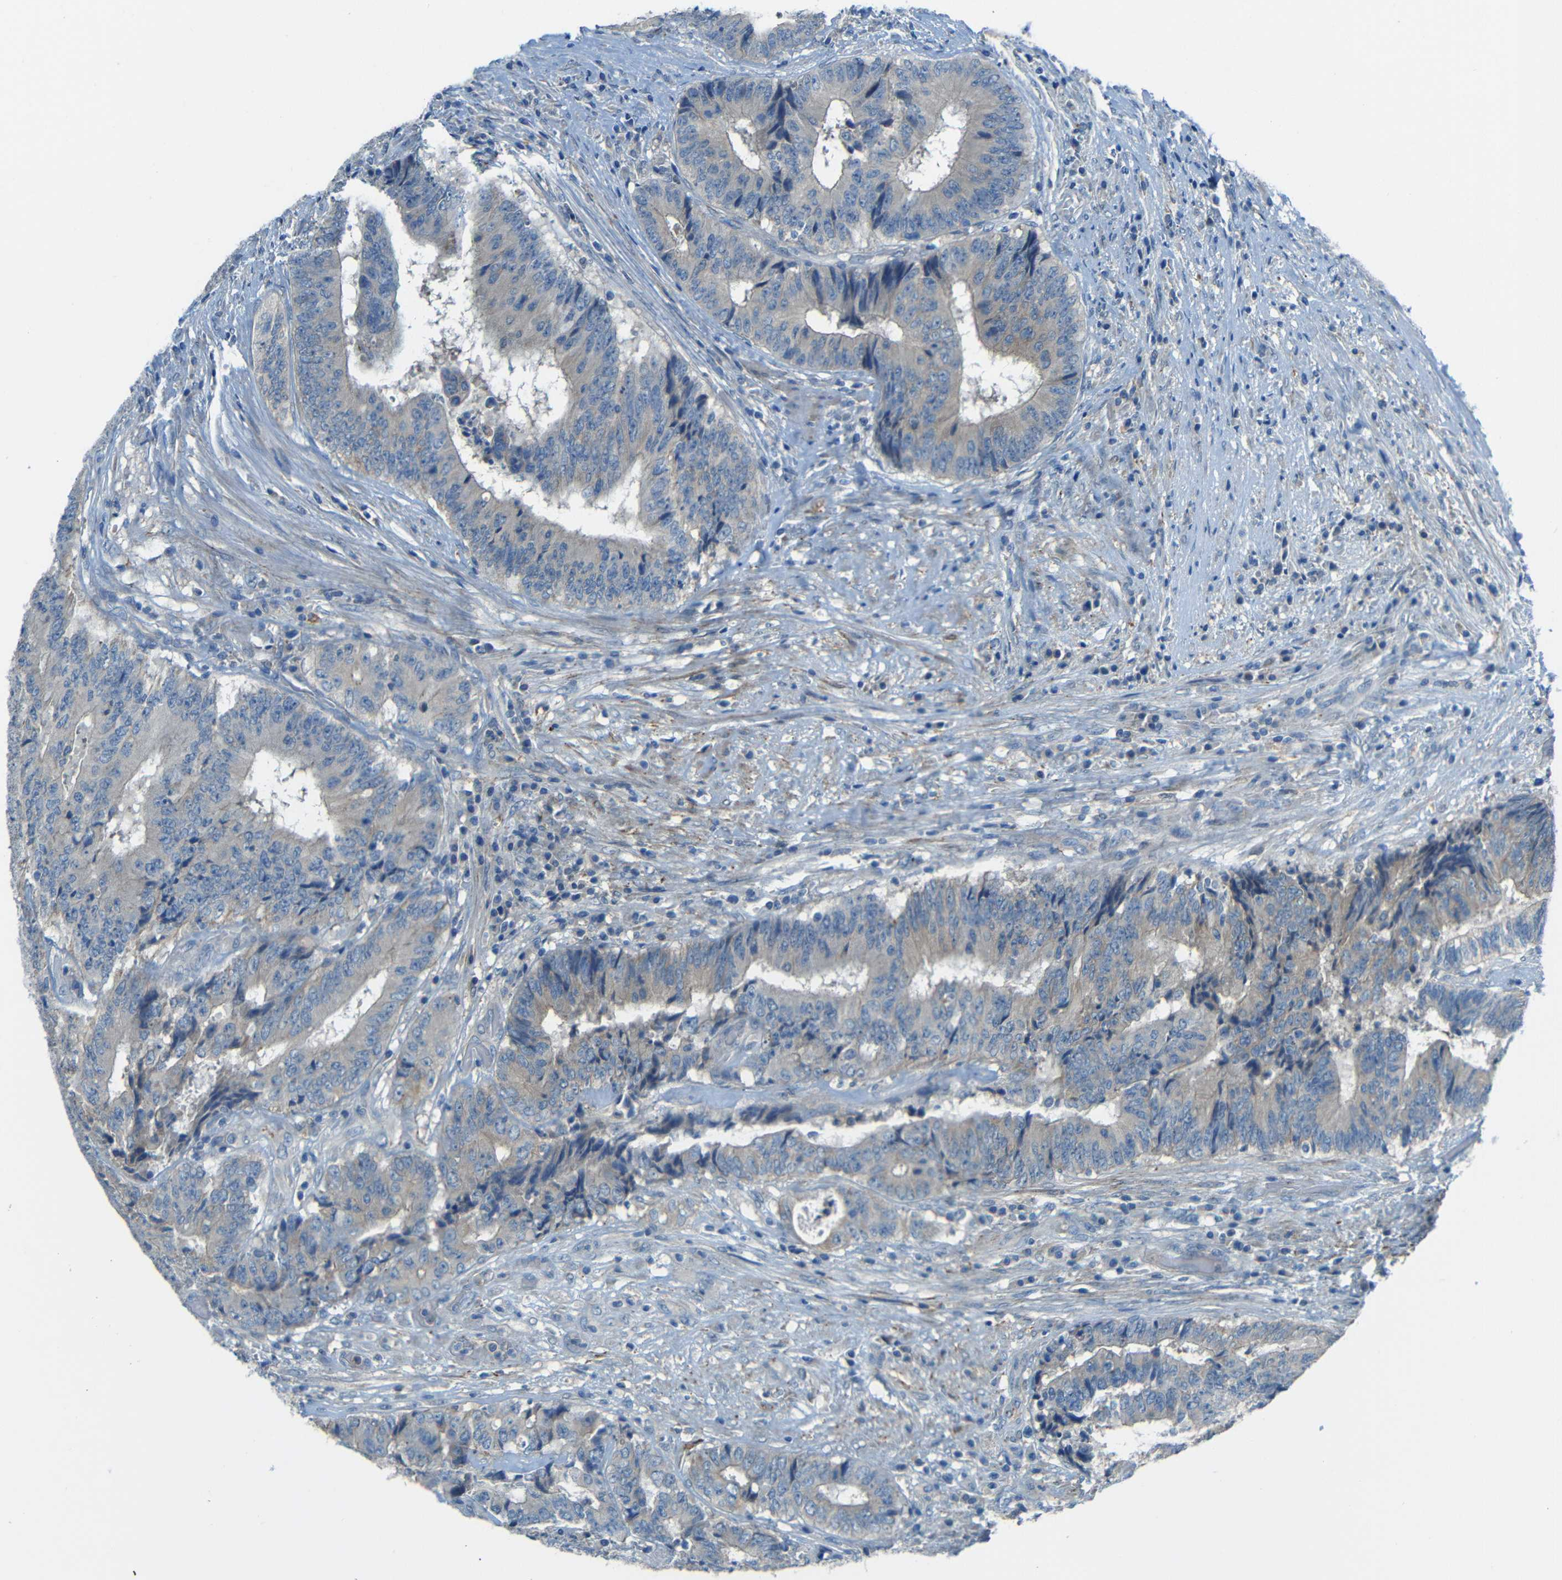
{"staining": {"intensity": "weak", "quantity": "25%-75%", "location": "cytoplasmic/membranous"}, "tissue": "colorectal cancer", "cell_type": "Tumor cells", "image_type": "cancer", "snomed": [{"axis": "morphology", "description": "Adenocarcinoma, NOS"}, {"axis": "topography", "description": "Rectum"}], "caption": "DAB (3,3'-diaminobenzidine) immunohistochemical staining of colorectal cancer exhibits weak cytoplasmic/membranous protein expression in about 25%-75% of tumor cells.", "gene": "CYP26B1", "patient": {"sex": "male", "age": 72}}